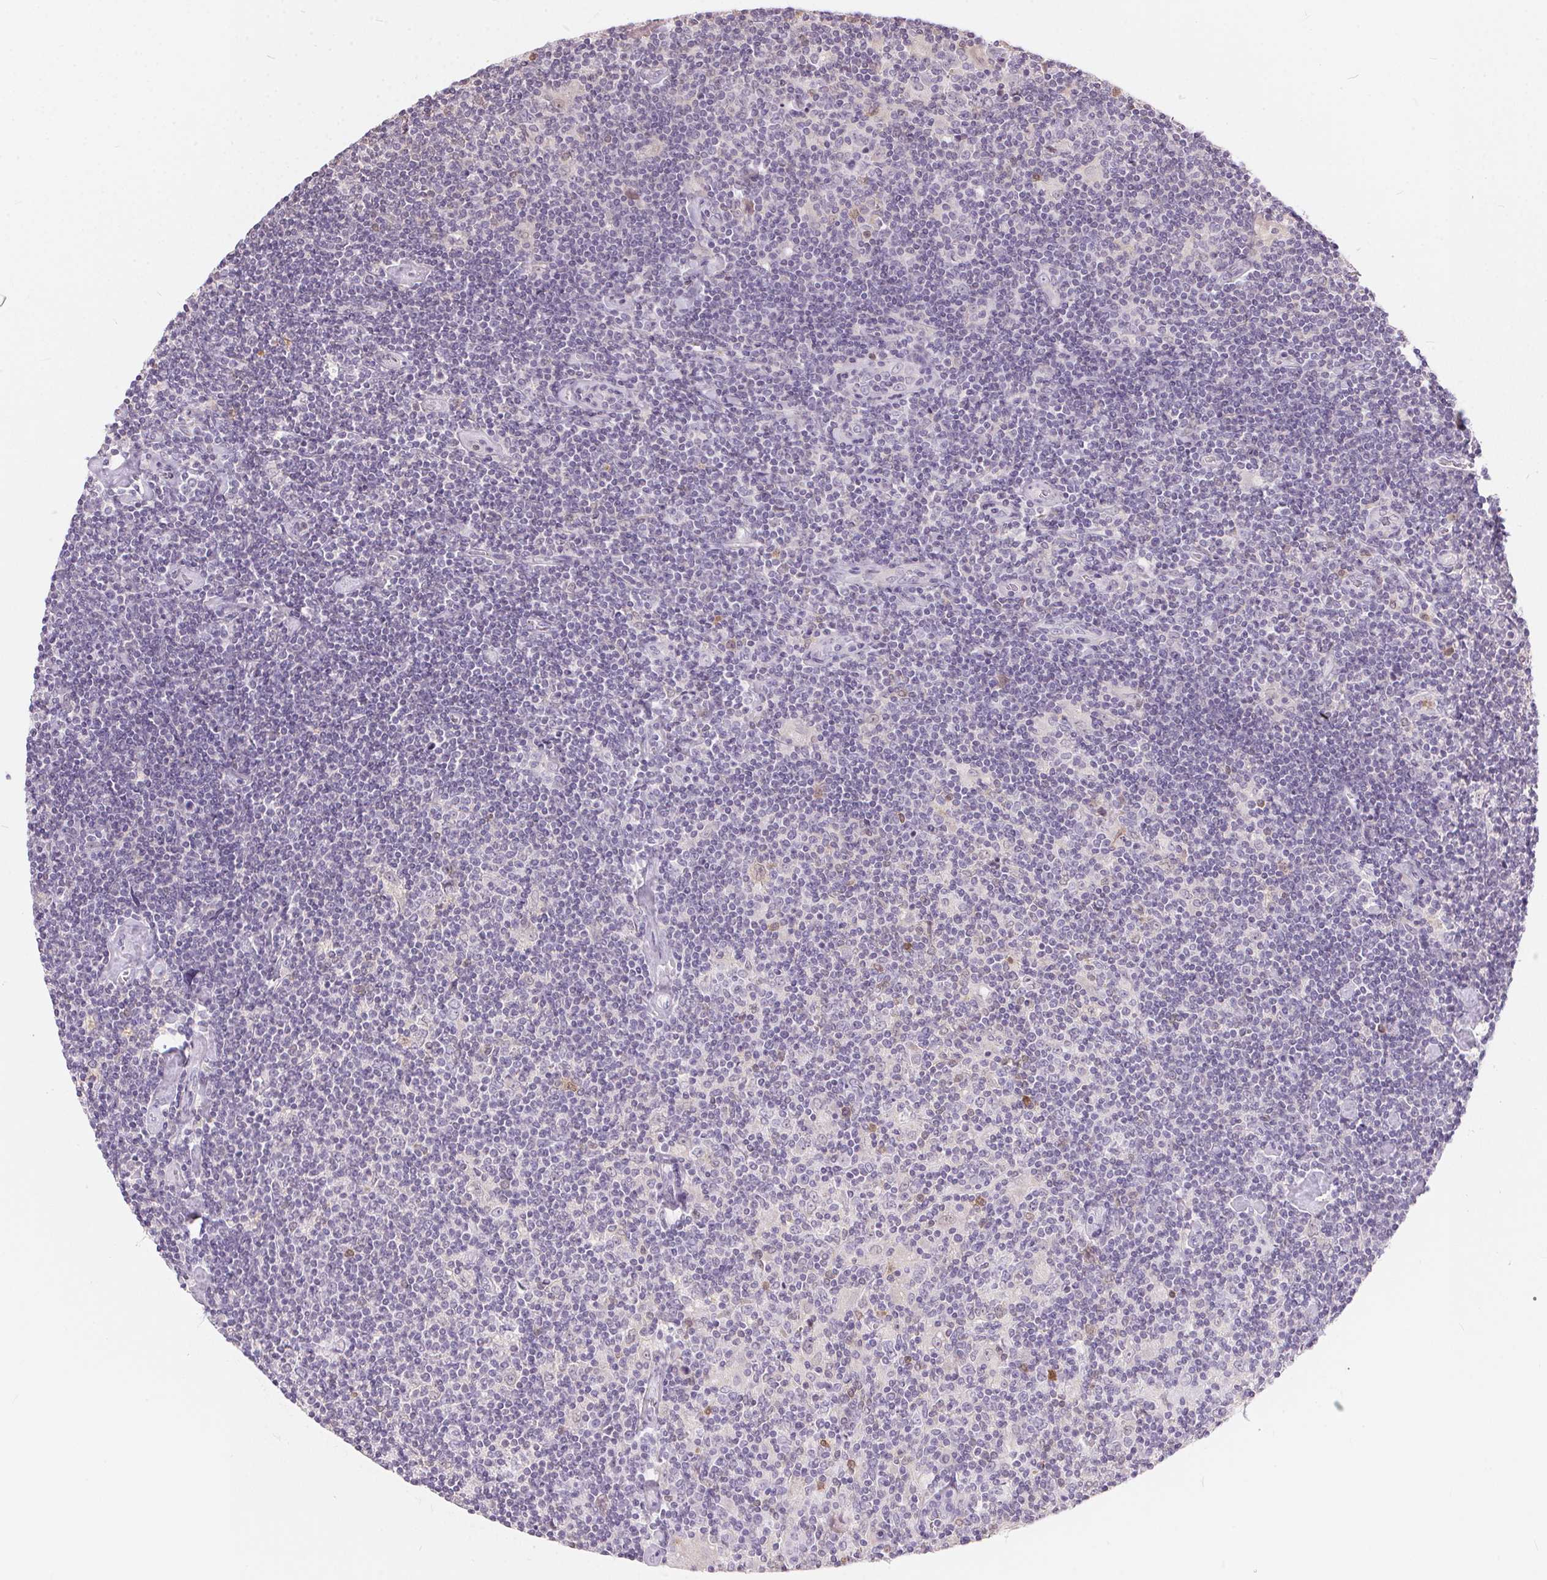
{"staining": {"intensity": "negative", "quantity": "none", "location": "none"}, "tissue": "lymphoma", "cell_type": "Tumor cells", "image_type": "cancer", "snomed": [{"axis": "morphology", "description": "Hodgkin's disease, NOS"}, {"axis": "topography", "description": "Lymph node"}], "caption": "DAB immunohistochemical staining of human lymphoma reveals no significant staining in tumor cells.", "gene": "SERPINB1", "patient": {"sex": "male", "age": 40}}